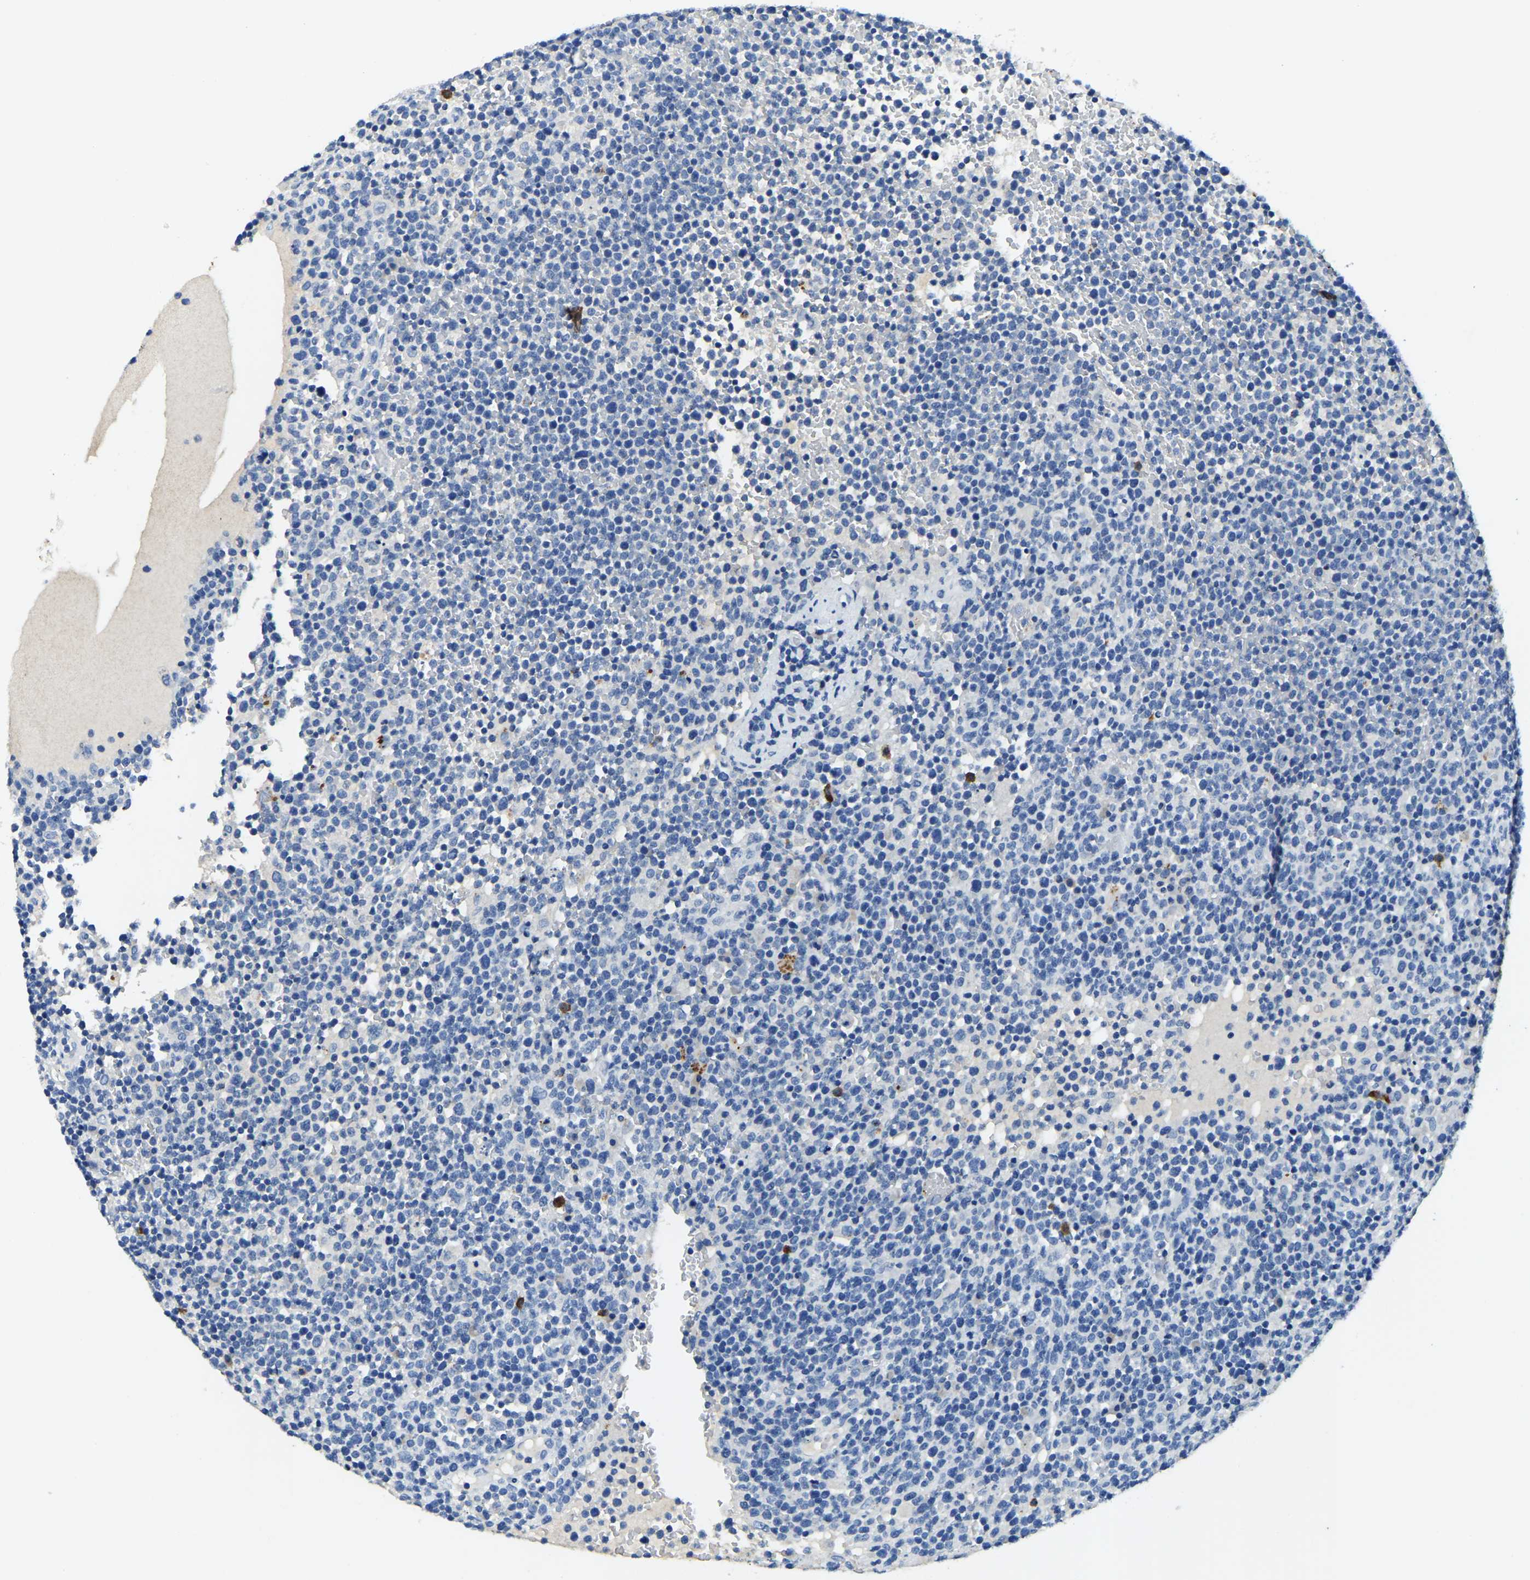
{"staining": {"intensity": "negative", "quantity": "none", "location": "none"}, "tissue": "lymphoma", "cell_type": "Tumor cells", "image_type": "cancer", "snomed": [{"axis": "morphology", "description": "Malignant lymphoma, non-Hodgkin's type, High grade"}, {"axis": "topography", "description": "Lymph node"}], "caption": "IHC image of neoplastic tissue: lymphoma stained with DAB reveals no significant protein expression in tumor cells.", "gene": "UBN2", "patient": {"sex": "male", "age": 61}}